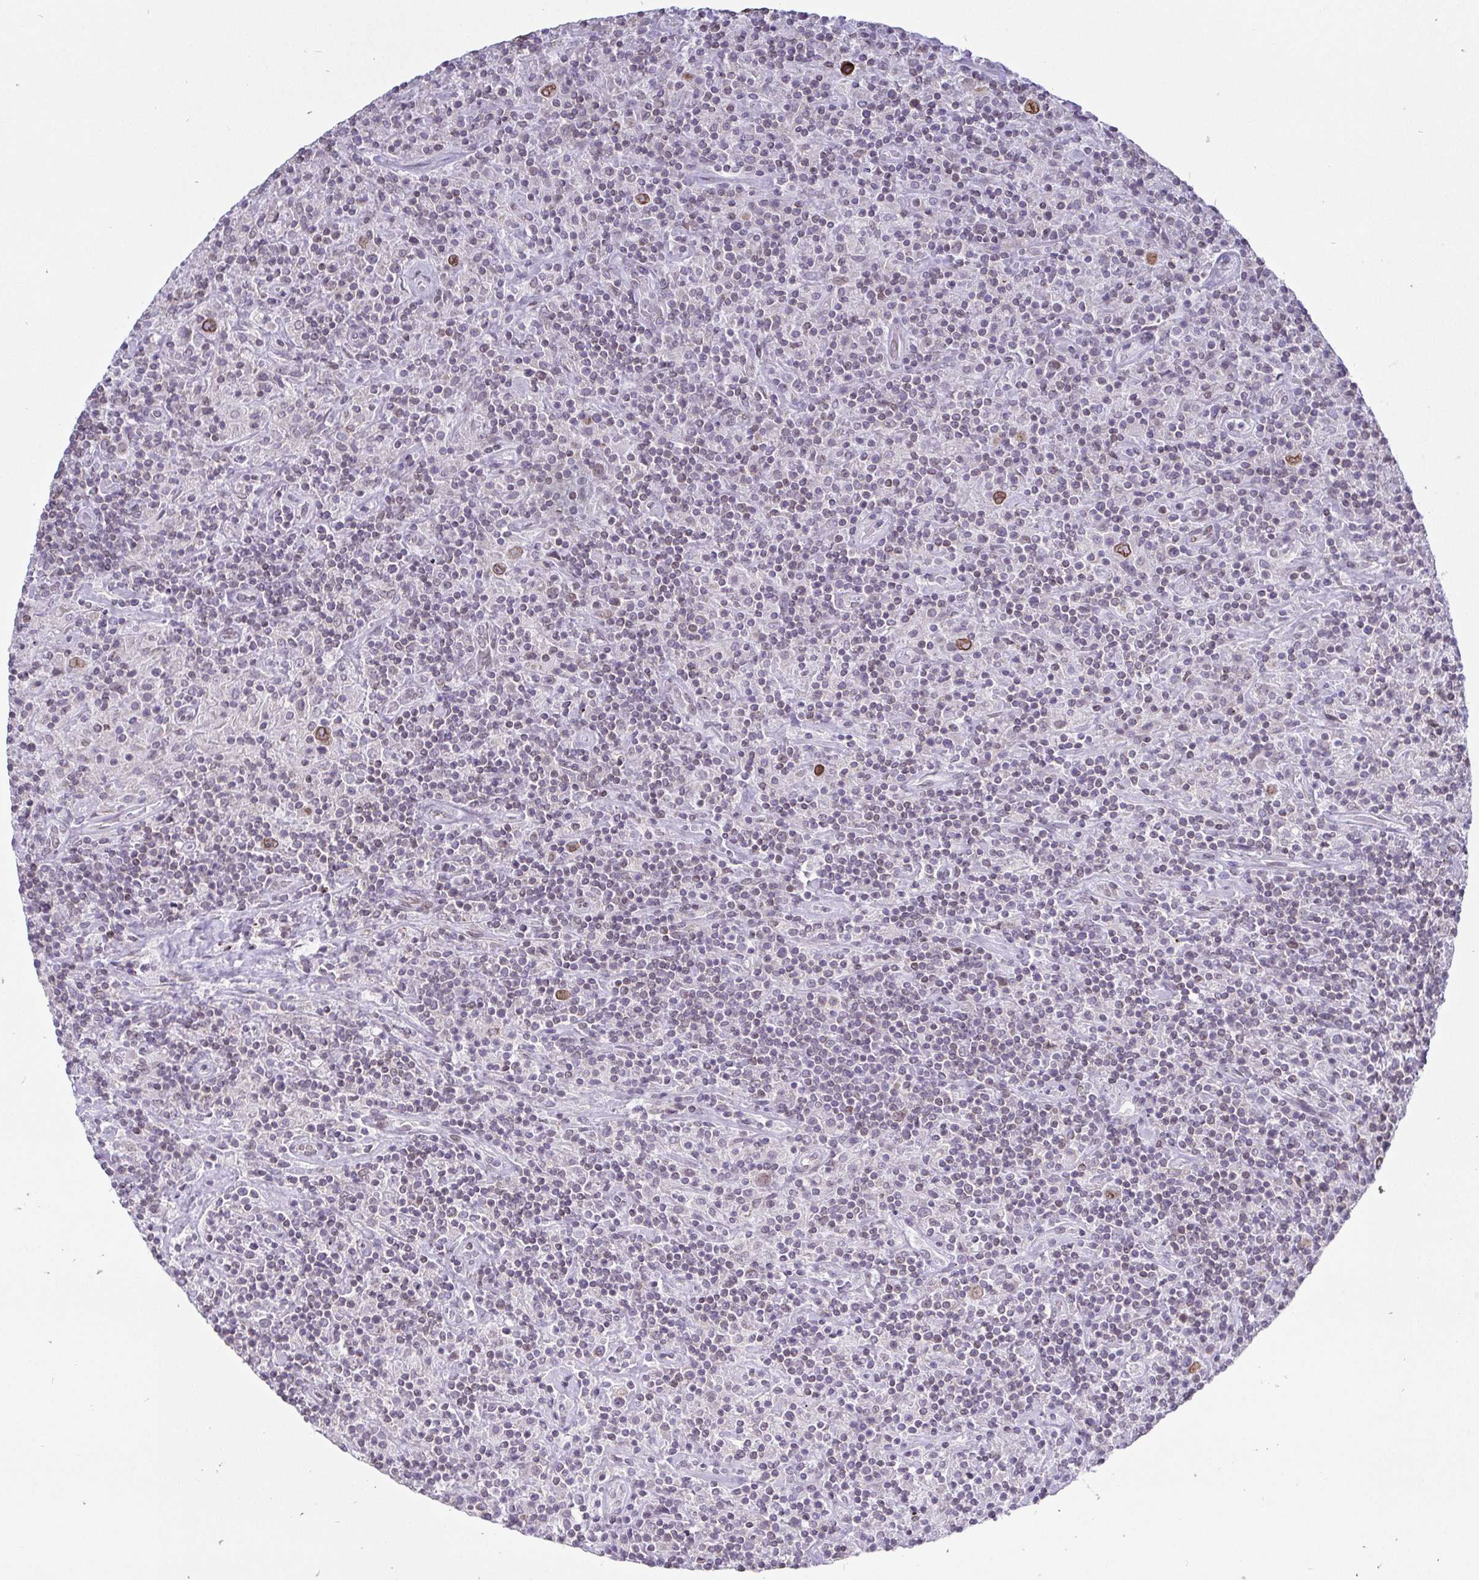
{"staining": {"intensity": "moderate", "quantity": ">75%", "location": "nuclear"}, "tissue": "lymphoma", "cell_type": "Tumor cells", "image_type": "cancer", "snomed": [{"axis": "morphology", "description": "Hodgkin's disease, NOS"}, {"axis": "topography", "description": "Lymph node"}], "caption": "Lymphoma was stained to show a protein in brown. There is medium levels of moderate nuclear expression in approximately >75% of tumor cells.", "gene": "EMD", "patient": {"sex": "male", "age": 70}}